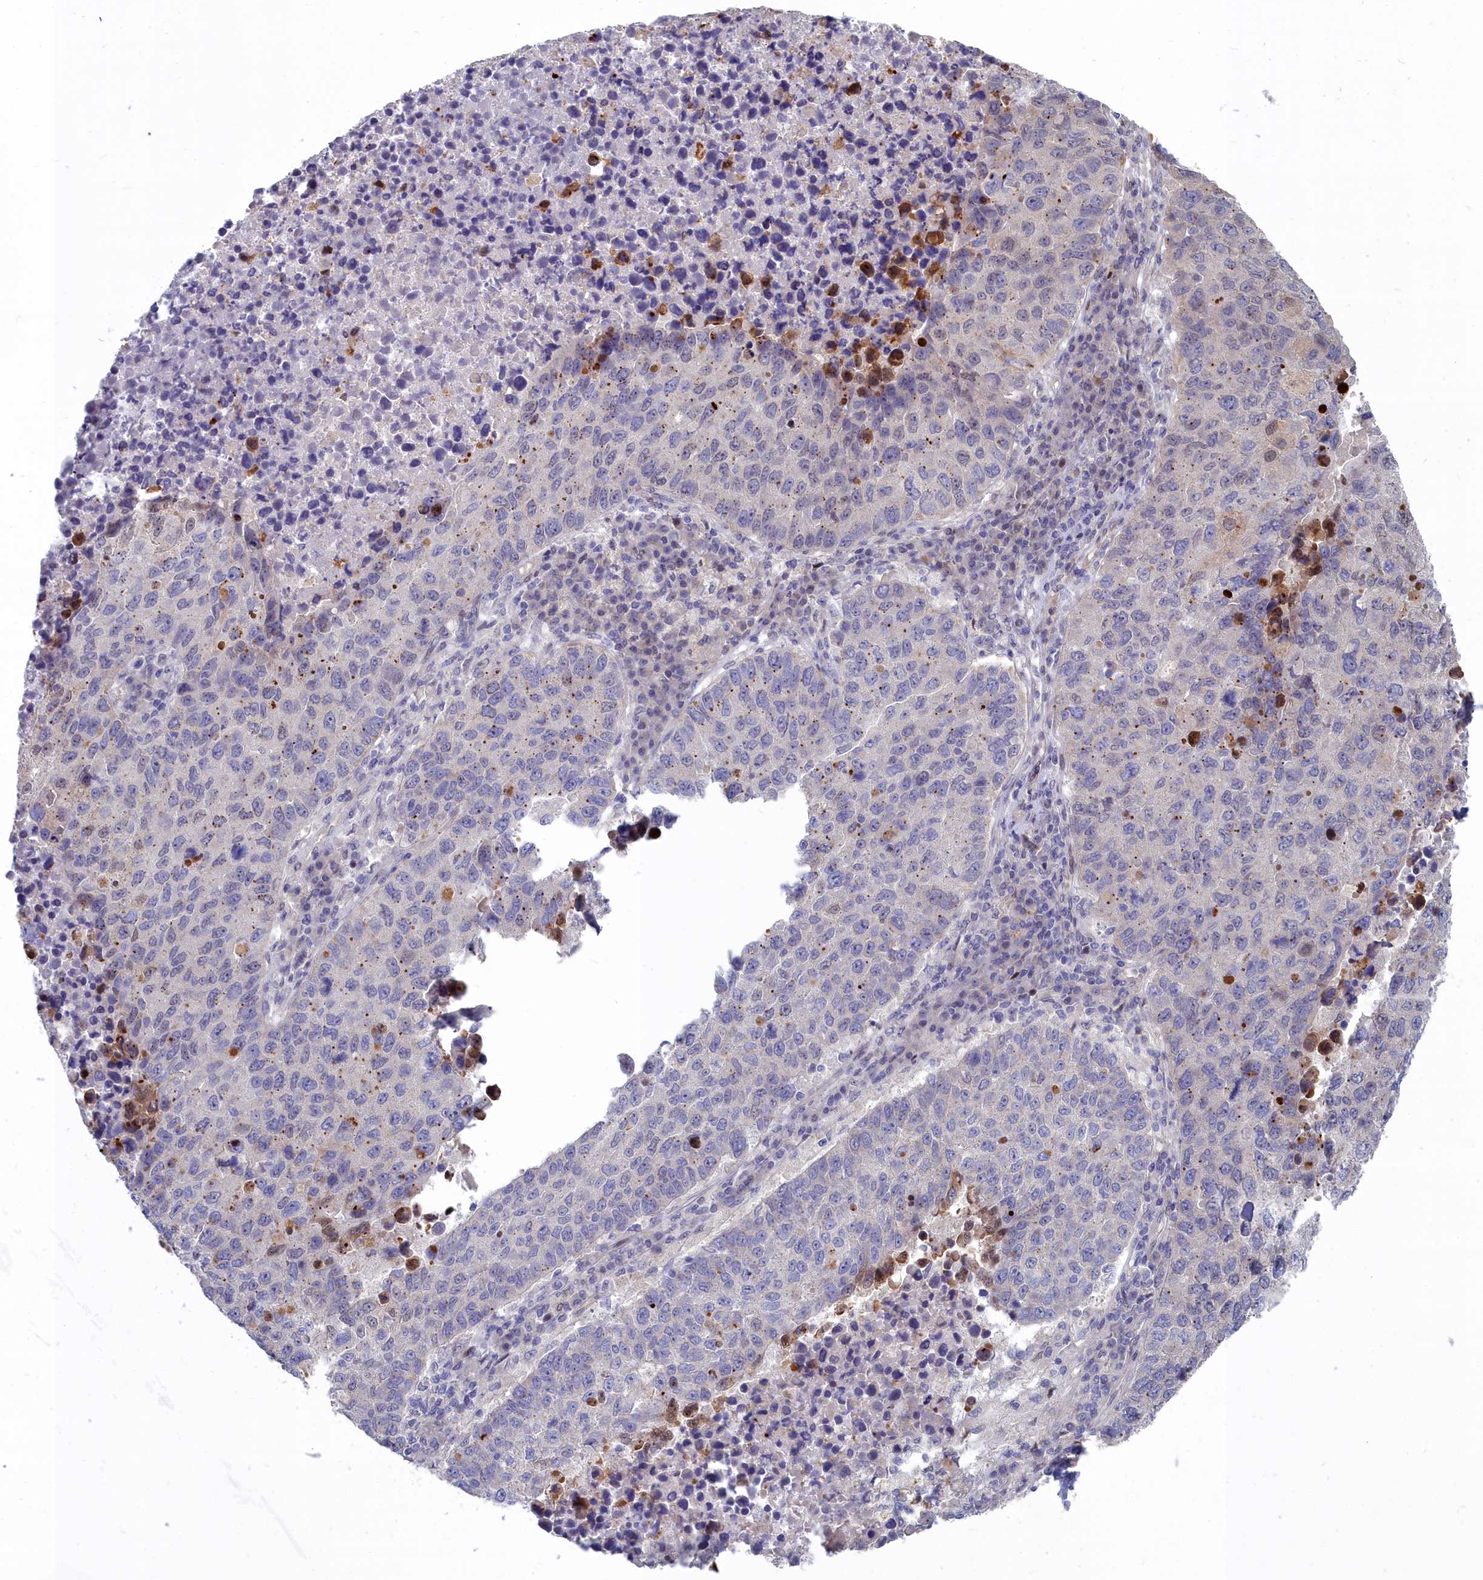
{"staining": {"intensity": "weak", "quantity": "<25%", "location": "cytoplasmic/membranous"}, "tissue": "lung cancer", "cell_type": "Tumor cells", "image_type": "cancer", "snomed": [{"axis": "morphology", "description": "Squamous cell carcinoma, NOS"}, {"axis": "topography", "description": "Lung"}], "caption": "Tumor cells are negative for protein expression in human lung squamous cell carcinoma.", "gene": "RPS27A", "patient": {"sex": "male", "age": 73}}